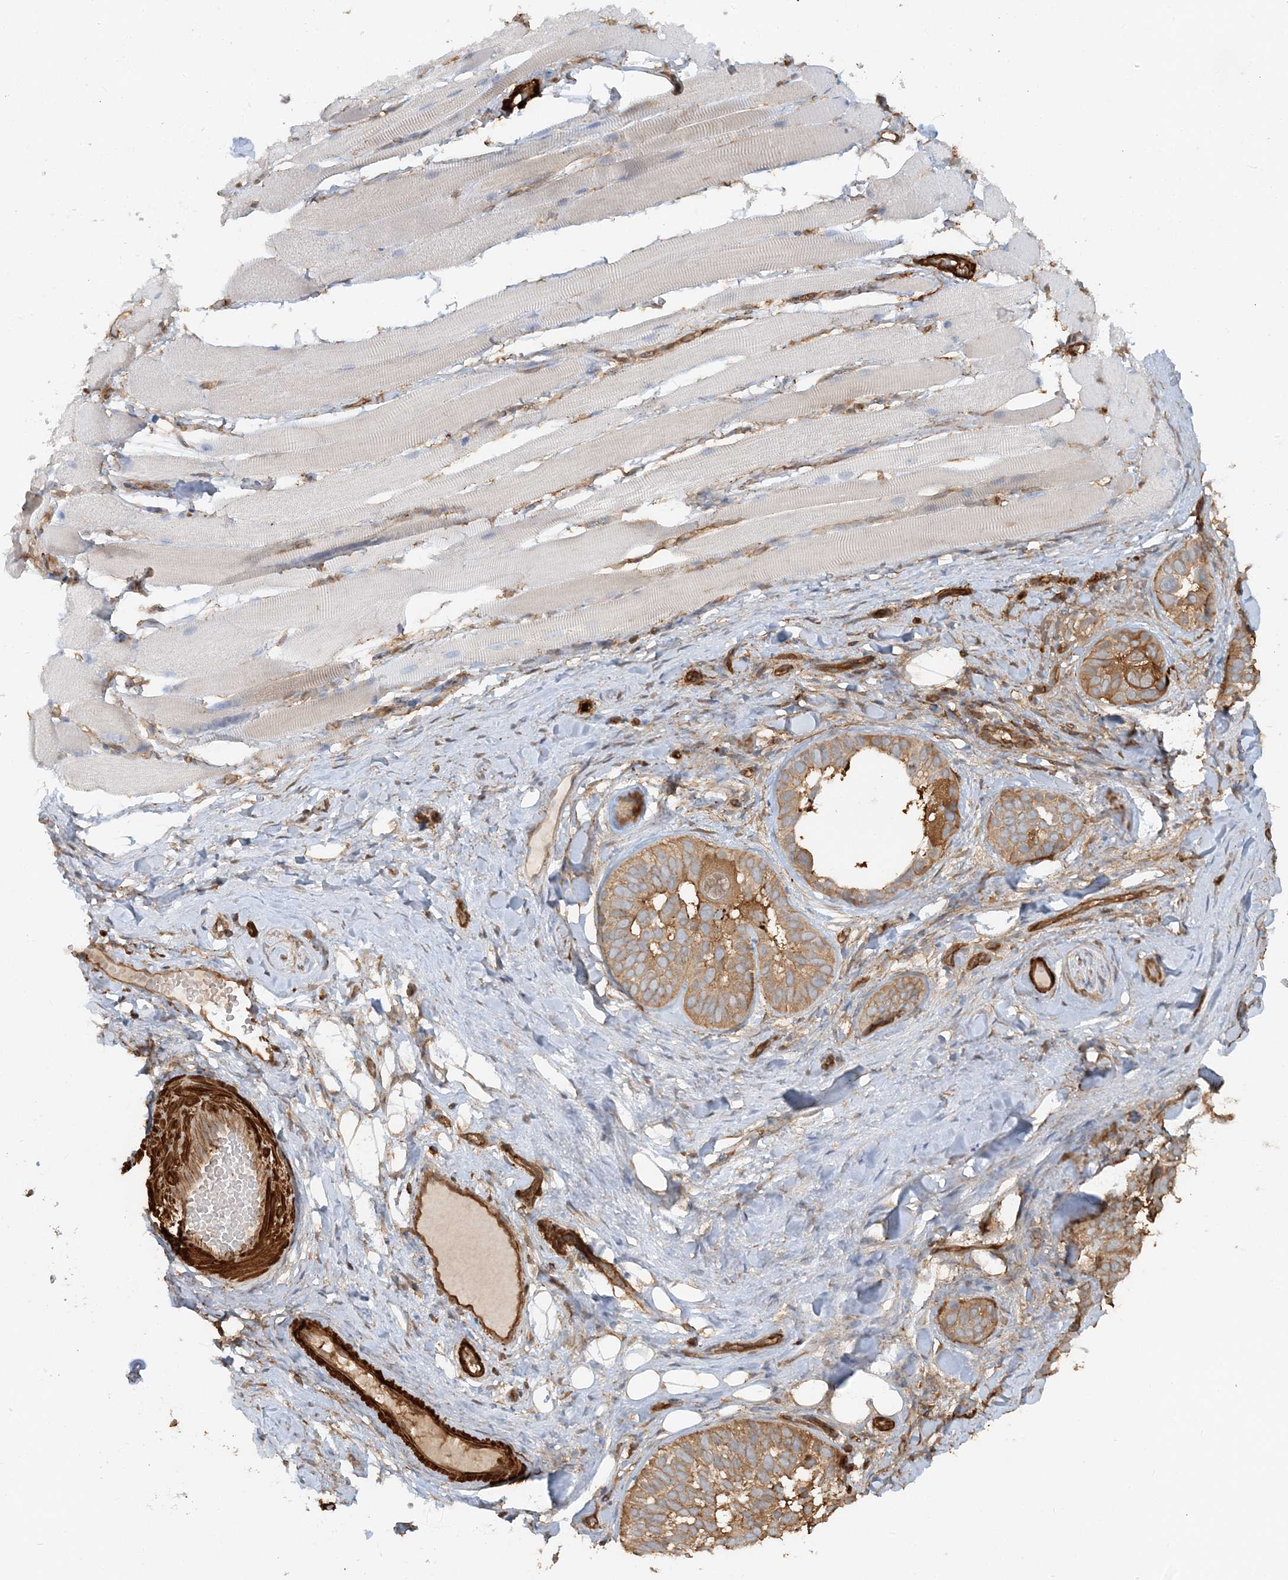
{"staining": {"intensity": "moderate", "quantity": ">75%", "location": "cytoplasmic/membranous"}, "tissue": "skin cancer", "cell_type": "Tumor cells", "image_type": "cancer", "snomed": [{"axis": "morphology", "description": "Basal cell carcinoma"}, {"axis": "topography", "description": "Skin"}], "caption": "Skin basal cell carcinoma stained with a brown dye reveals moderate cytoplasmic/membranous positive positivity in about >75% of tumor cells.", "gene": "DSTN", "patient": {"sex": "male", "age": 62}}